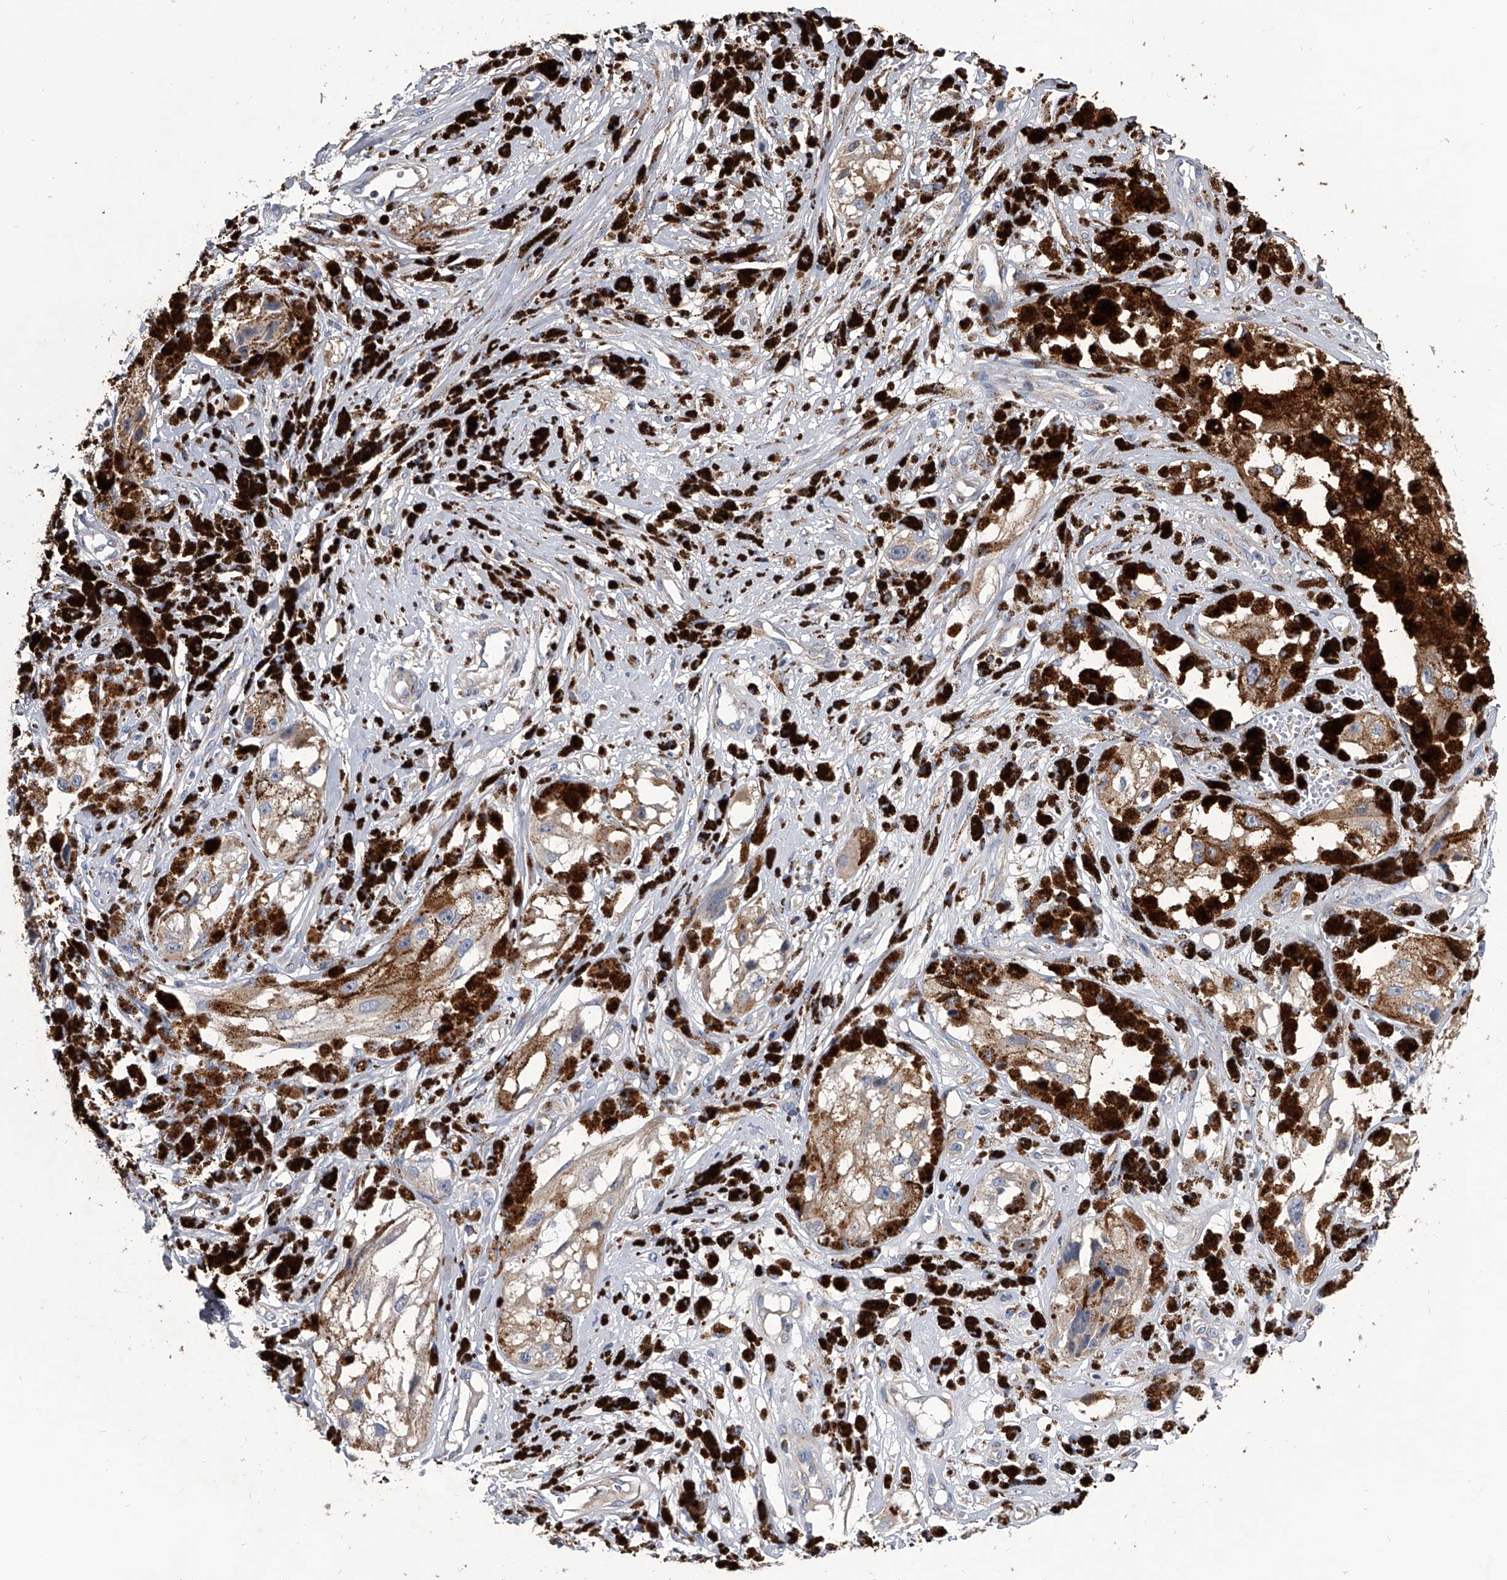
{"staining": {"intensity": "moderate", "quantity": ">75%", "location": "cytoplasmic/membranous"}, "tissue": "melanoma", "cell_type": "Tumor cells", "image_type": "cancer", "snomed": [{"axis": "morphology", "description": "Malignant melanoma, NOS"}, {"axis": "topography", "description": "Skin"}], "caption": "Brown immunohistochemical staining in human melanoma demonstrates moderate cytoplasmic/membranous staining in about >75% of tumor cells.", "gene": "SPP1", "patient": {"sex": "male", "age": 88}}